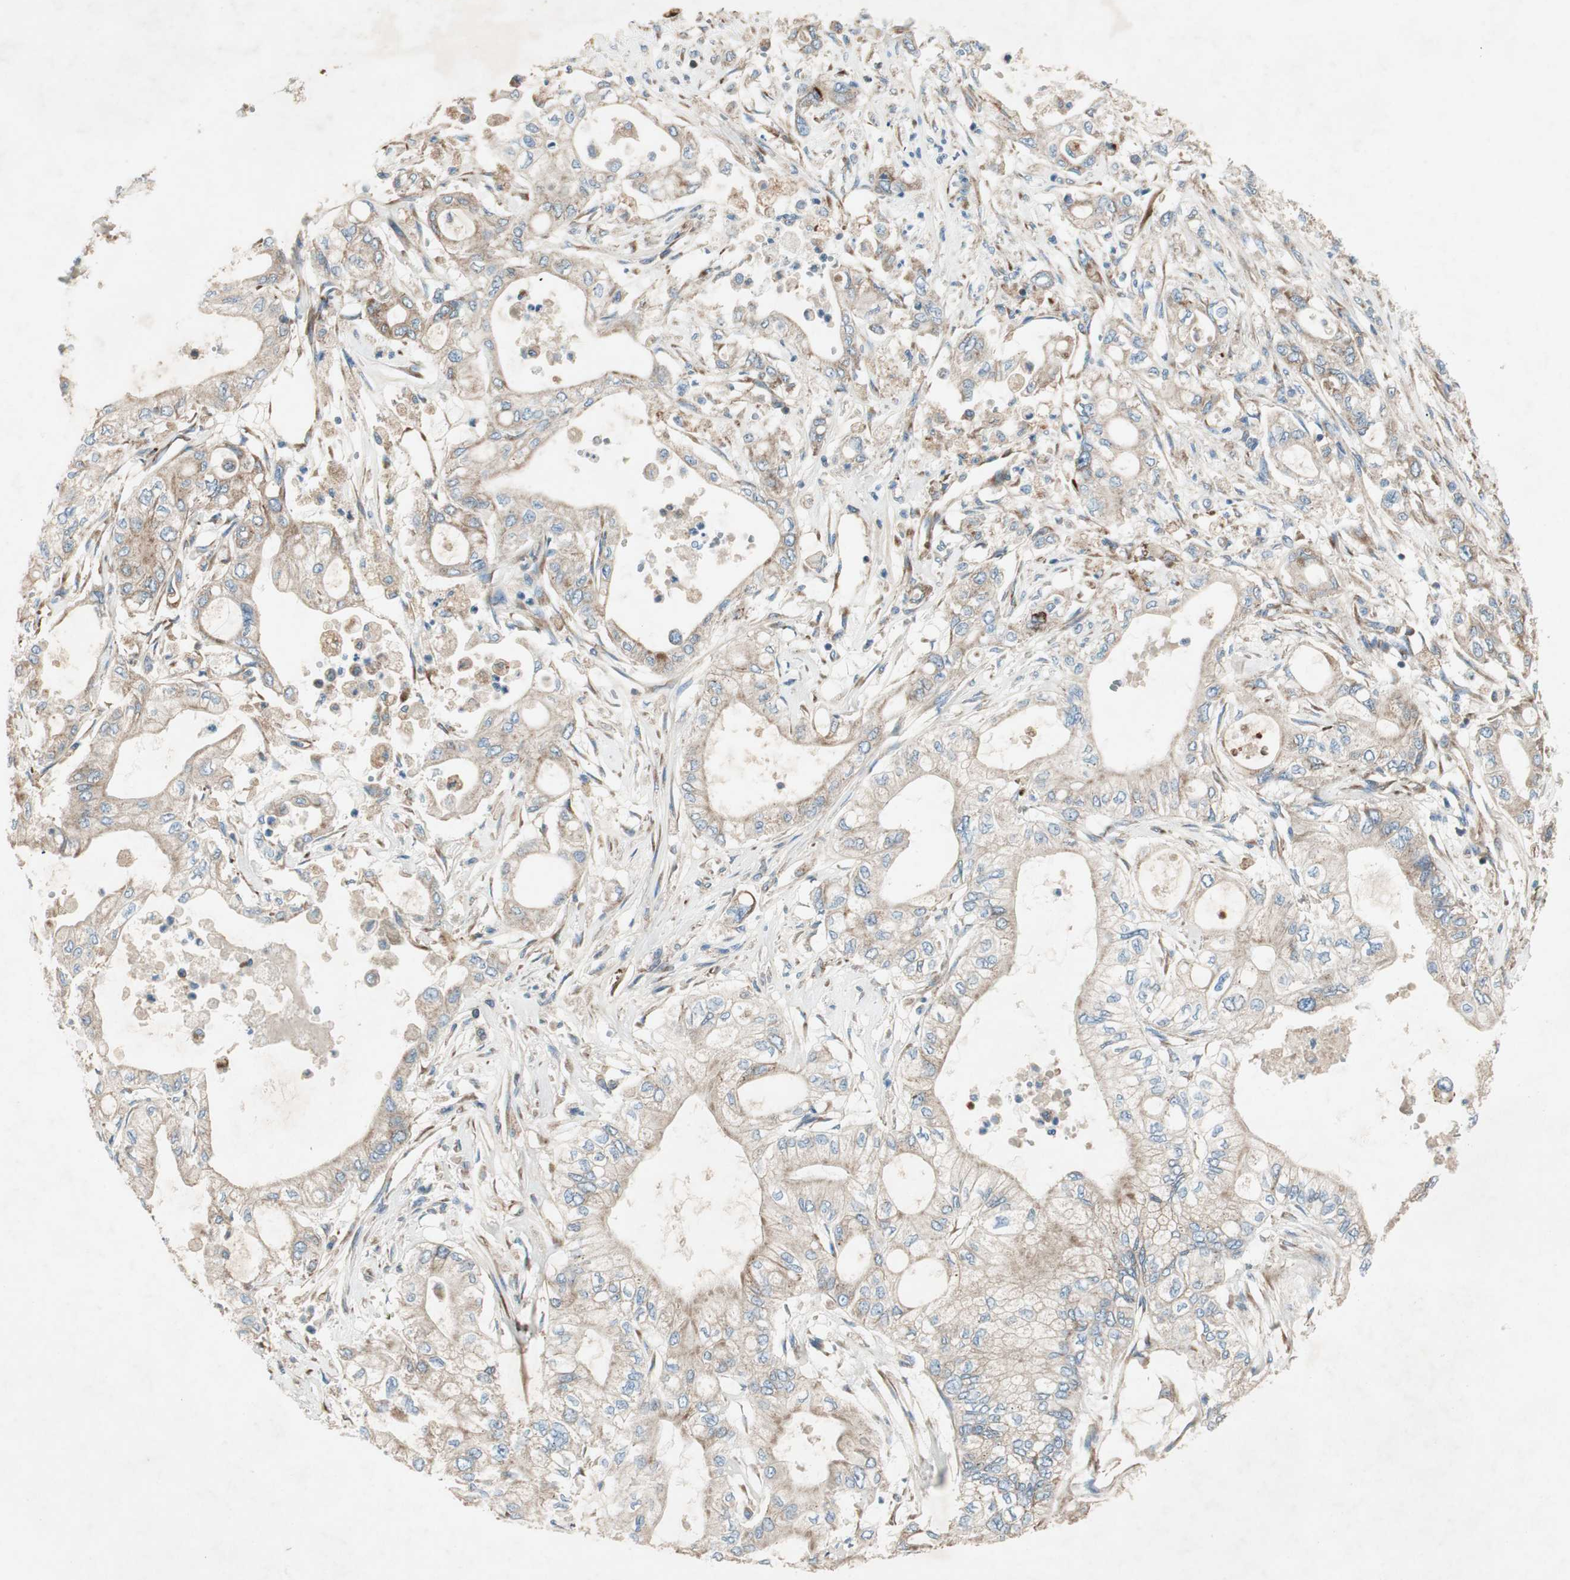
{"staining": {"intensity": "moderate", "quantity": ">75%", "location": "cytoplasmic/membranous"}, "tissue": "pancreatic cancer", "cell_type": "Tumor cells", "image_type": "cancer", "snomed": [{"axis": "morphology", "description": "Adenocarcinoma, NOS"}, {"axis": "topography", "description": "Pancreas"}], "caption": "A histopathology image of human pancreatic cancer stained for a protein displays moderate cytoplasmic/membranous brown staining in tumor cells.", "gene": "RPL23", "patient": {"sex": "male", "age": 79}}